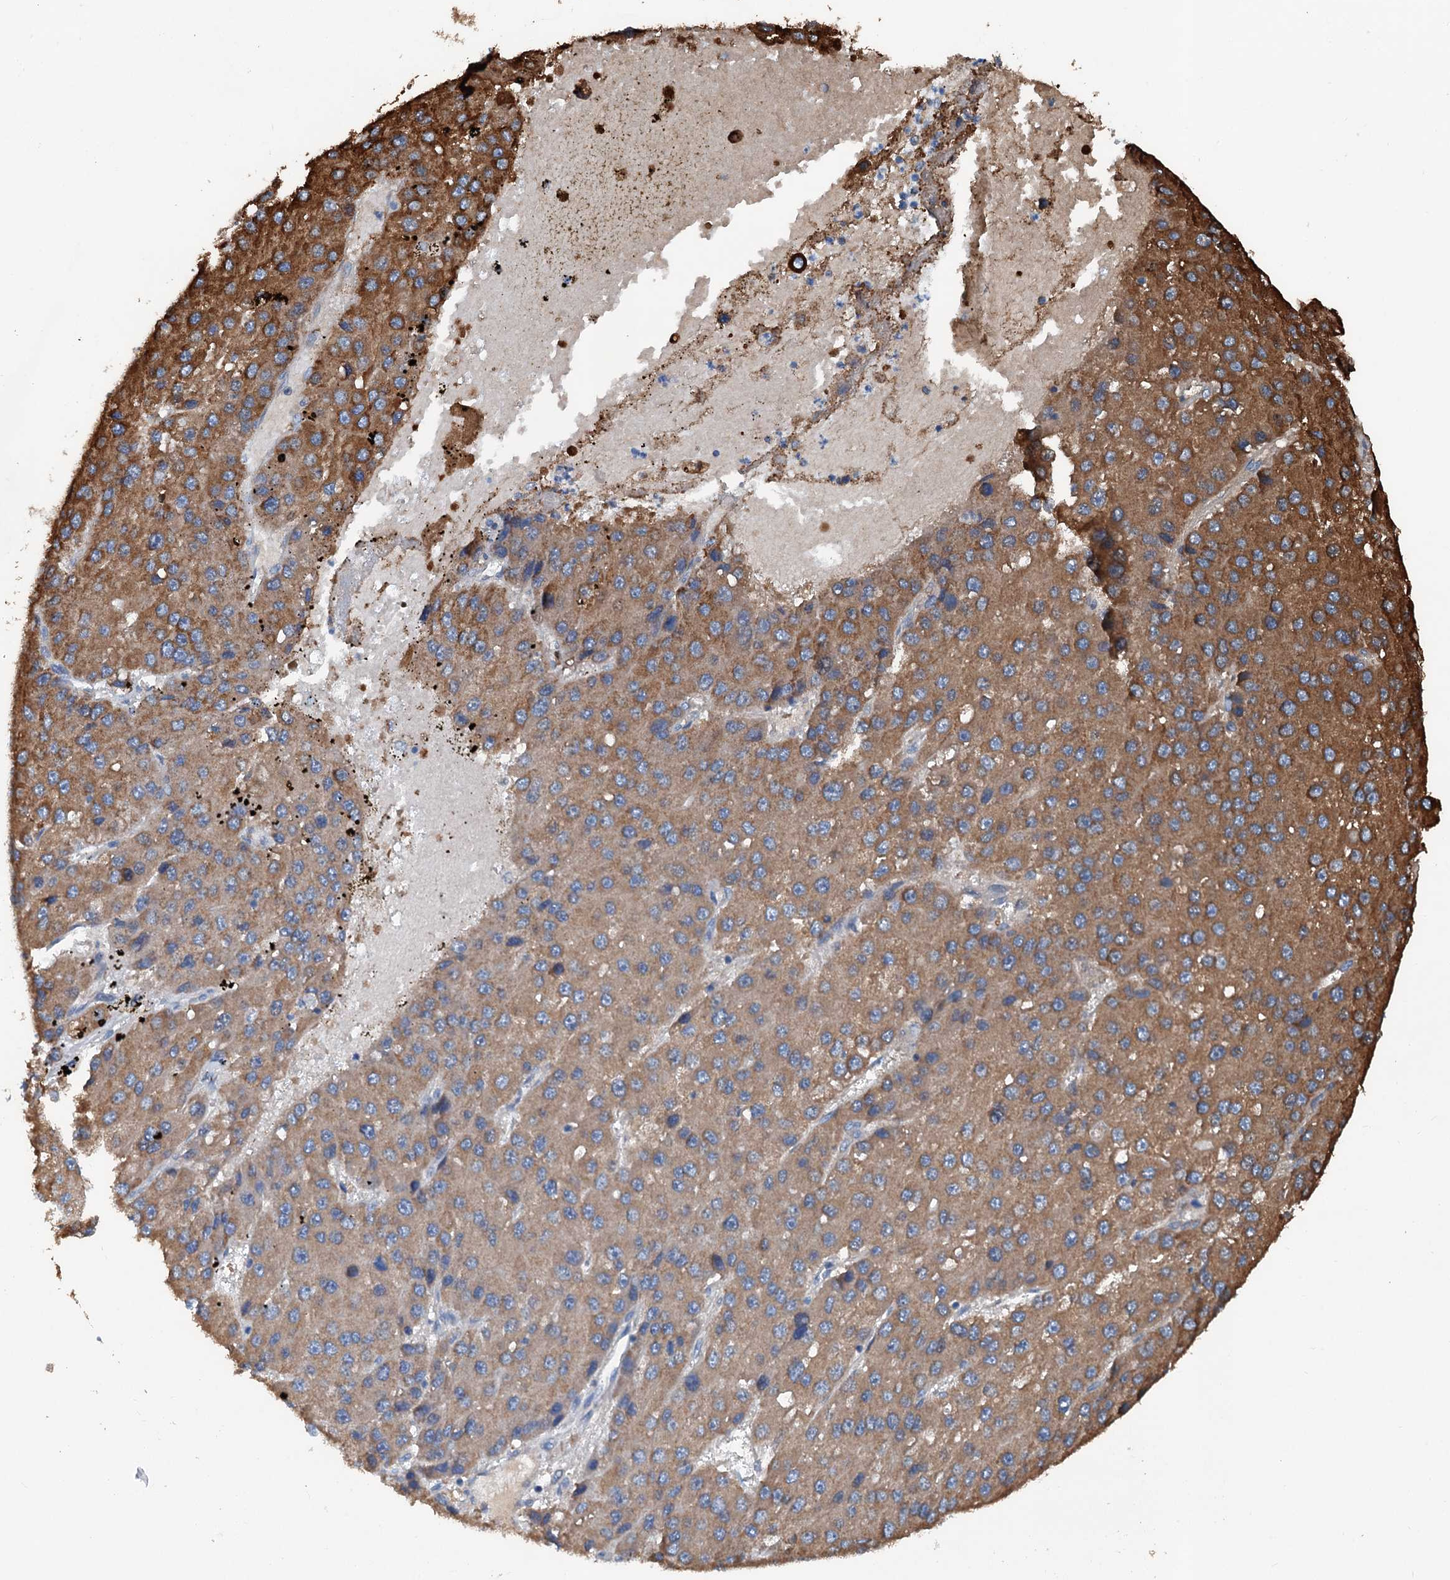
{"staining": {"intensity": "strong", "quantity": ">75%", "location": "cytoplasmic/membranous"}, "tissue": "liver cancer", "cell_type": "Tumor cells", "image_type": "cancer", "snomed": [{"axis": "morphology", "description": "Carcinoma, Hepatocellular, NOS"}, {"axis": "topography", "description": "Liver"}], "caption": "High-magnification brightfield microscopy of liver hepatocellular carcinoma stained with DAB (3,3'-diaminobenzidine) (brown) and counterstained with hematoxylin (blue). tumor cells exhibit strong cytoplasmic/membranous positivity is identified in approximately>75% of cells. (IHC, brightfield microscopy, high magnification).", "gene": "TRPT1", "patient": {"sex": "female", "age": 73}}